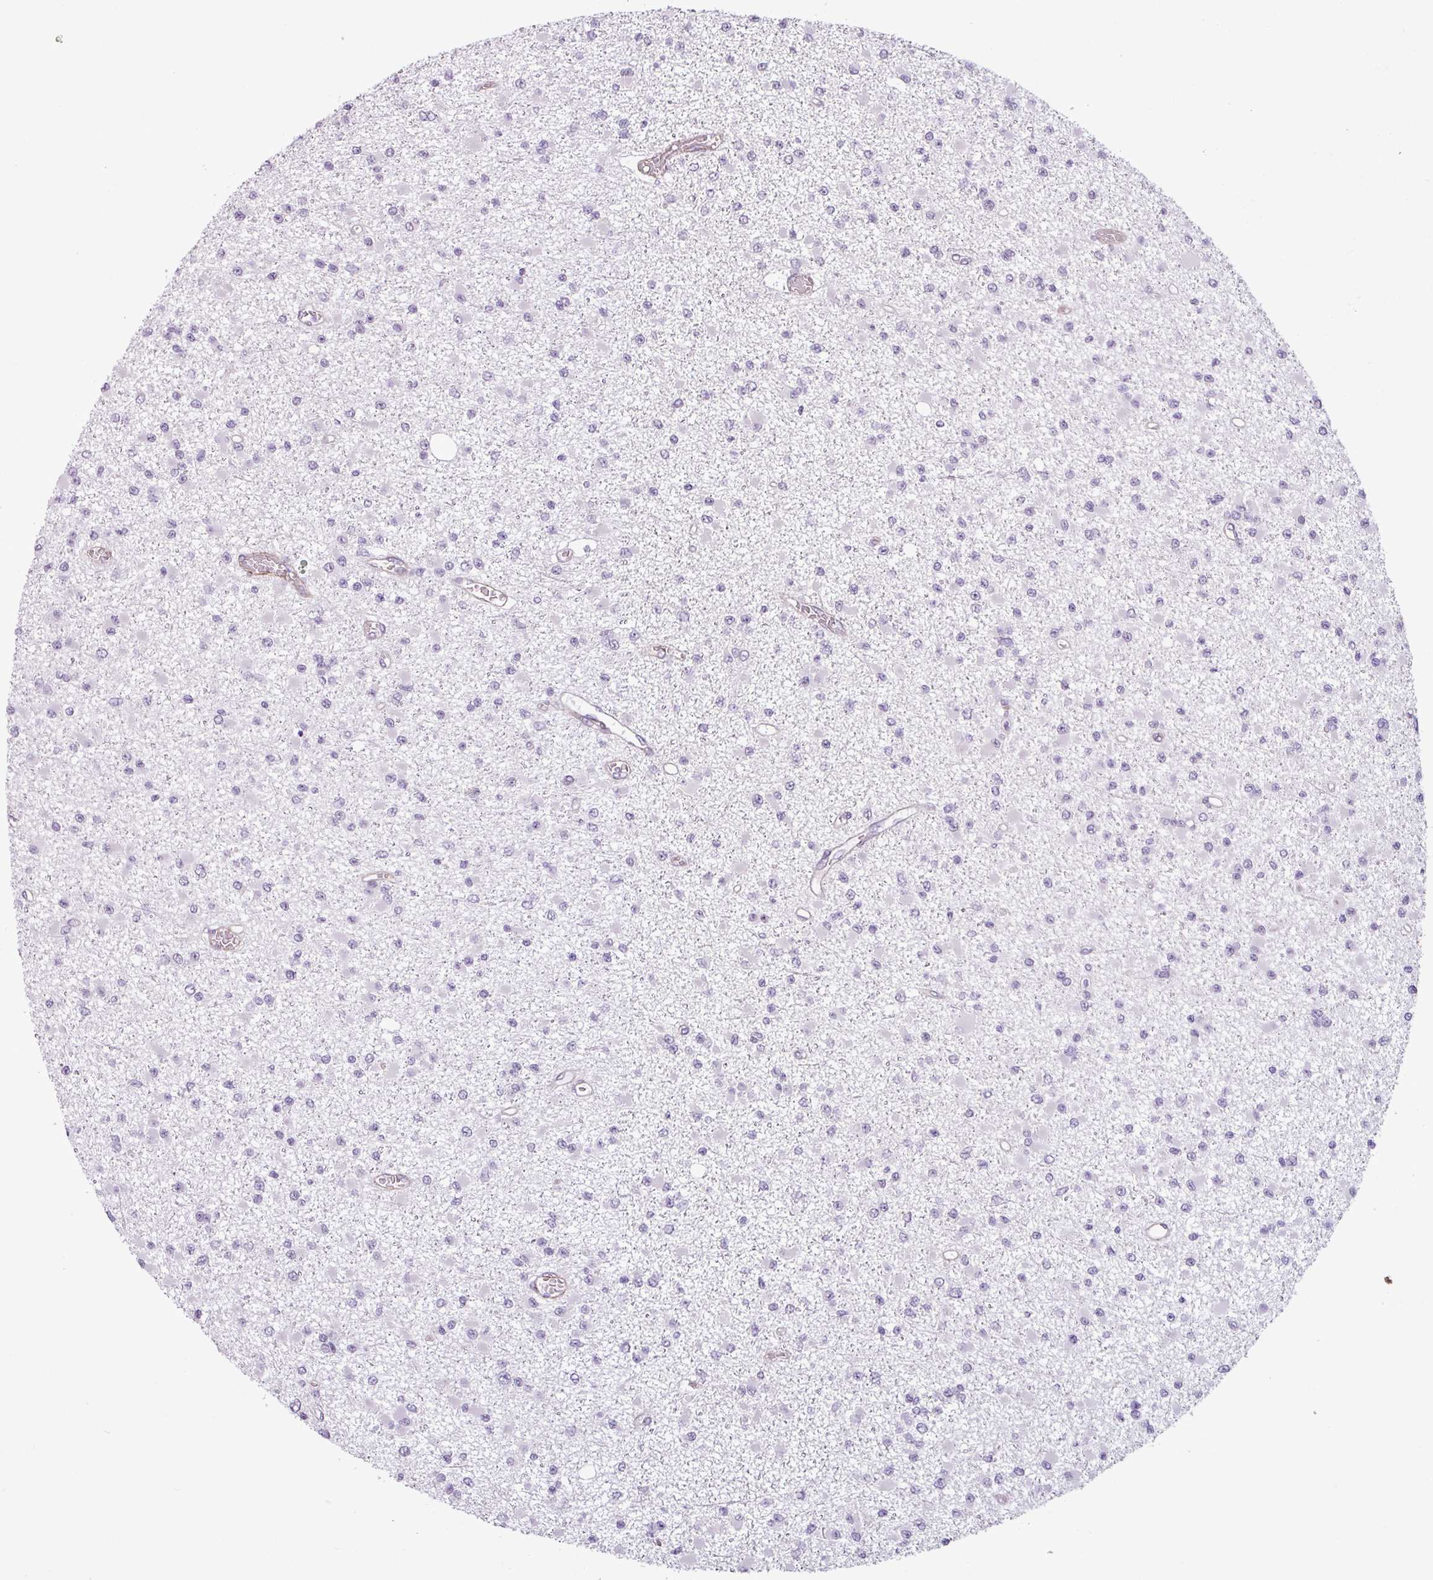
{"staining": {"intensity": "negative", "quantity": "none", "location": "none"}, "tissue": "glioma", "cell_type": "Tumor cells", "image_type": "cancer", "snomed": [{"axis": "morphology", "description": "Glioma, malignant, Low grade"}, {"axis": "topography", "description": "Brain"}], "caption": "Tumor cells show no significant protein expression in malignant low-grade glioma.", "gene": "ATP10A", "patient": {"sex": "female", "age": 22}}